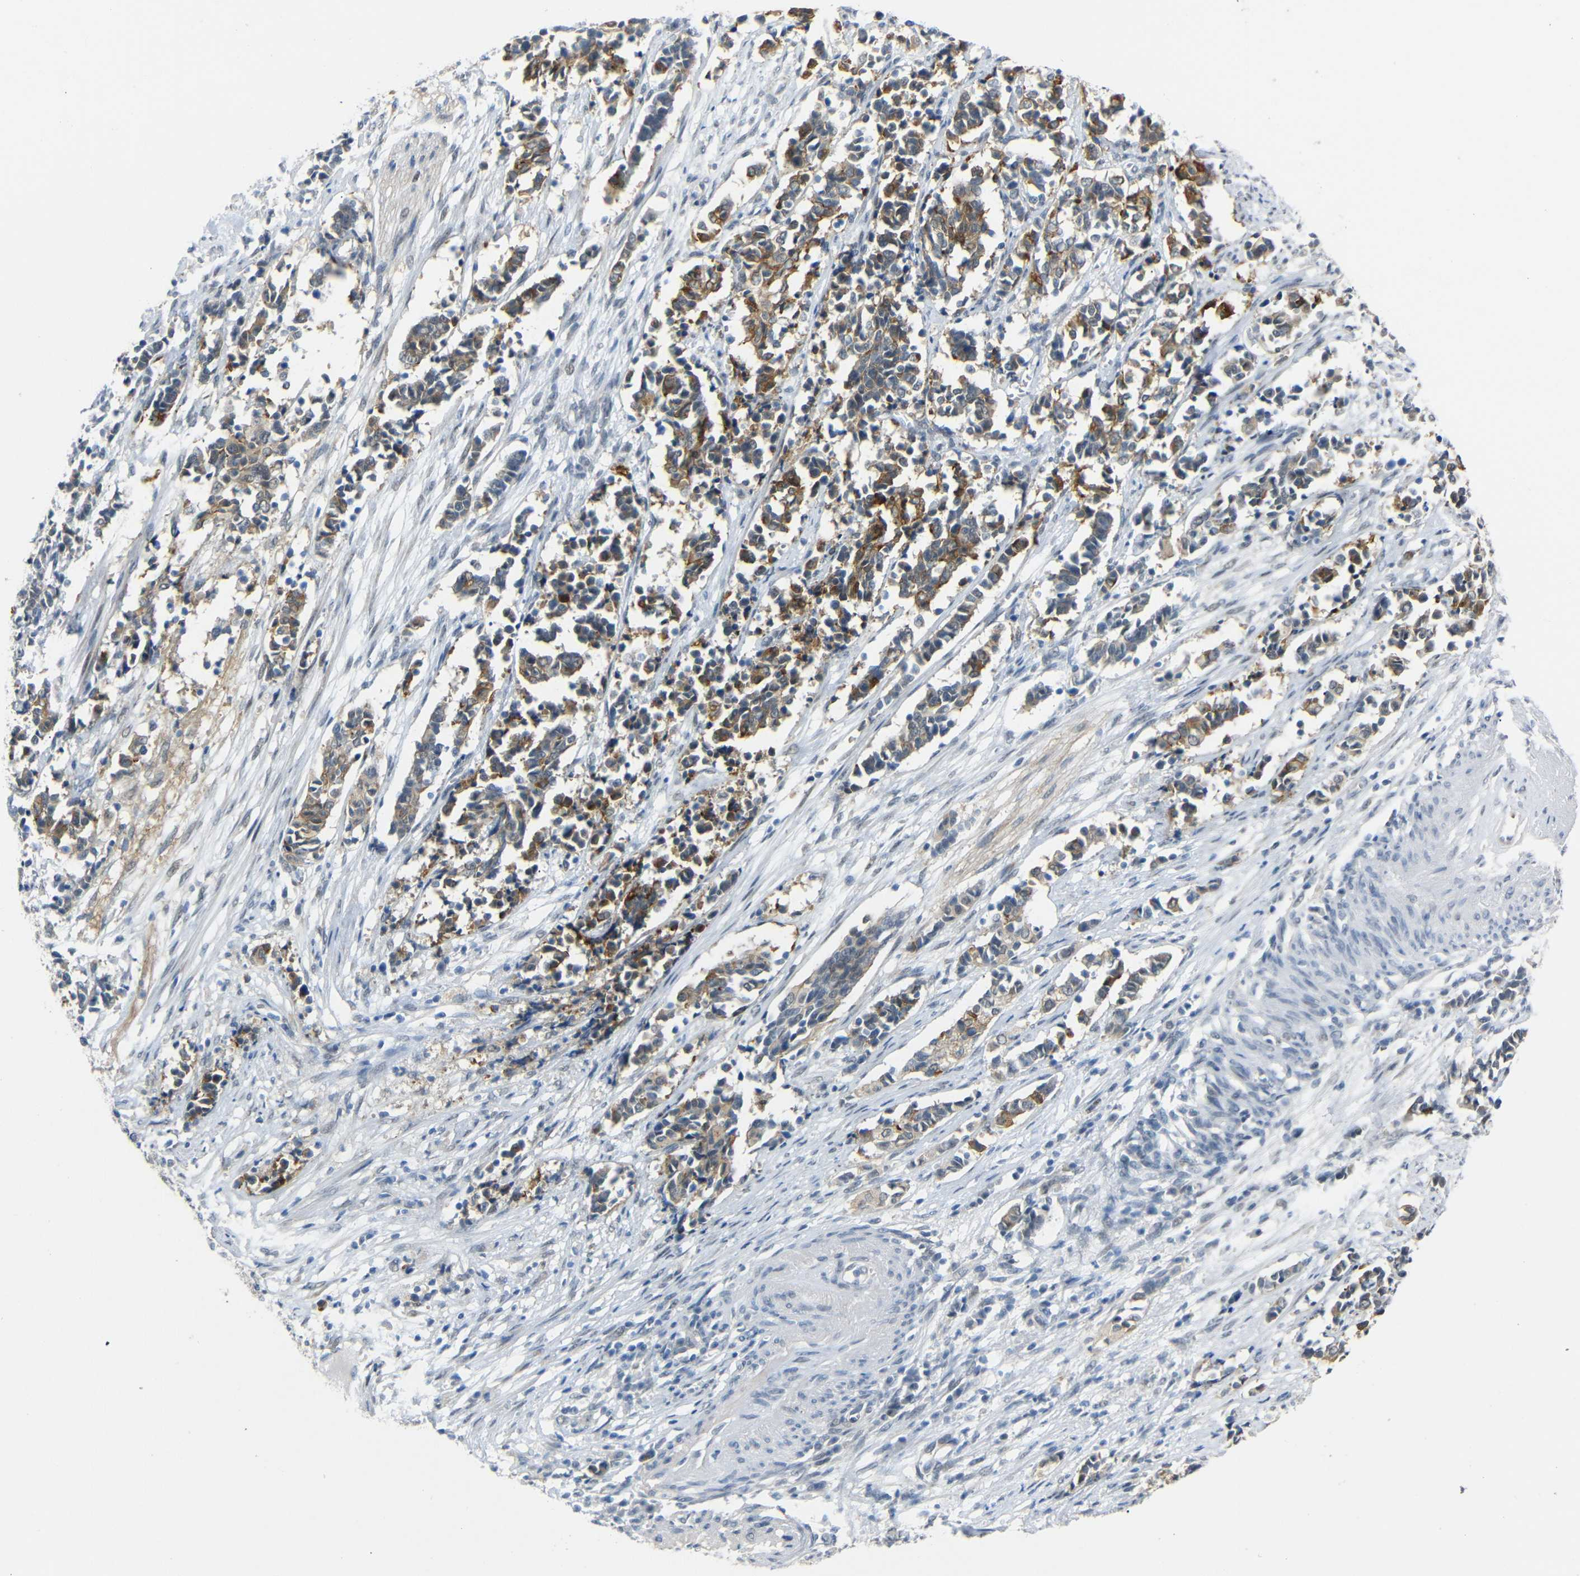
{"staining": {"intensity": "moderate", "quantity": ">75%", "location": "cytoplasmic/membranous"}, "tissue": "cervical cancer", "cell_type": "Tumor cells", "image_type": "cancer", "snomed": [{"axis": "morphology", "description": "Squamous cell carcinoma, NOS"}, {"axis": "topography", "description": "Cervix"}], "caption": "Immunohistochemical staining of human cervical cancer (squamous cell carcinoma) demonstrates medium levels of moderate cytoplasmic/membranous protein expression in approximately >75% of tumor cells. Immunohistochemistry (ihc) stains the protein of interest in brown and the nuclei are stained blue.", "gene": "GPR158", "patient": {"sex": "female", "age": 35}}